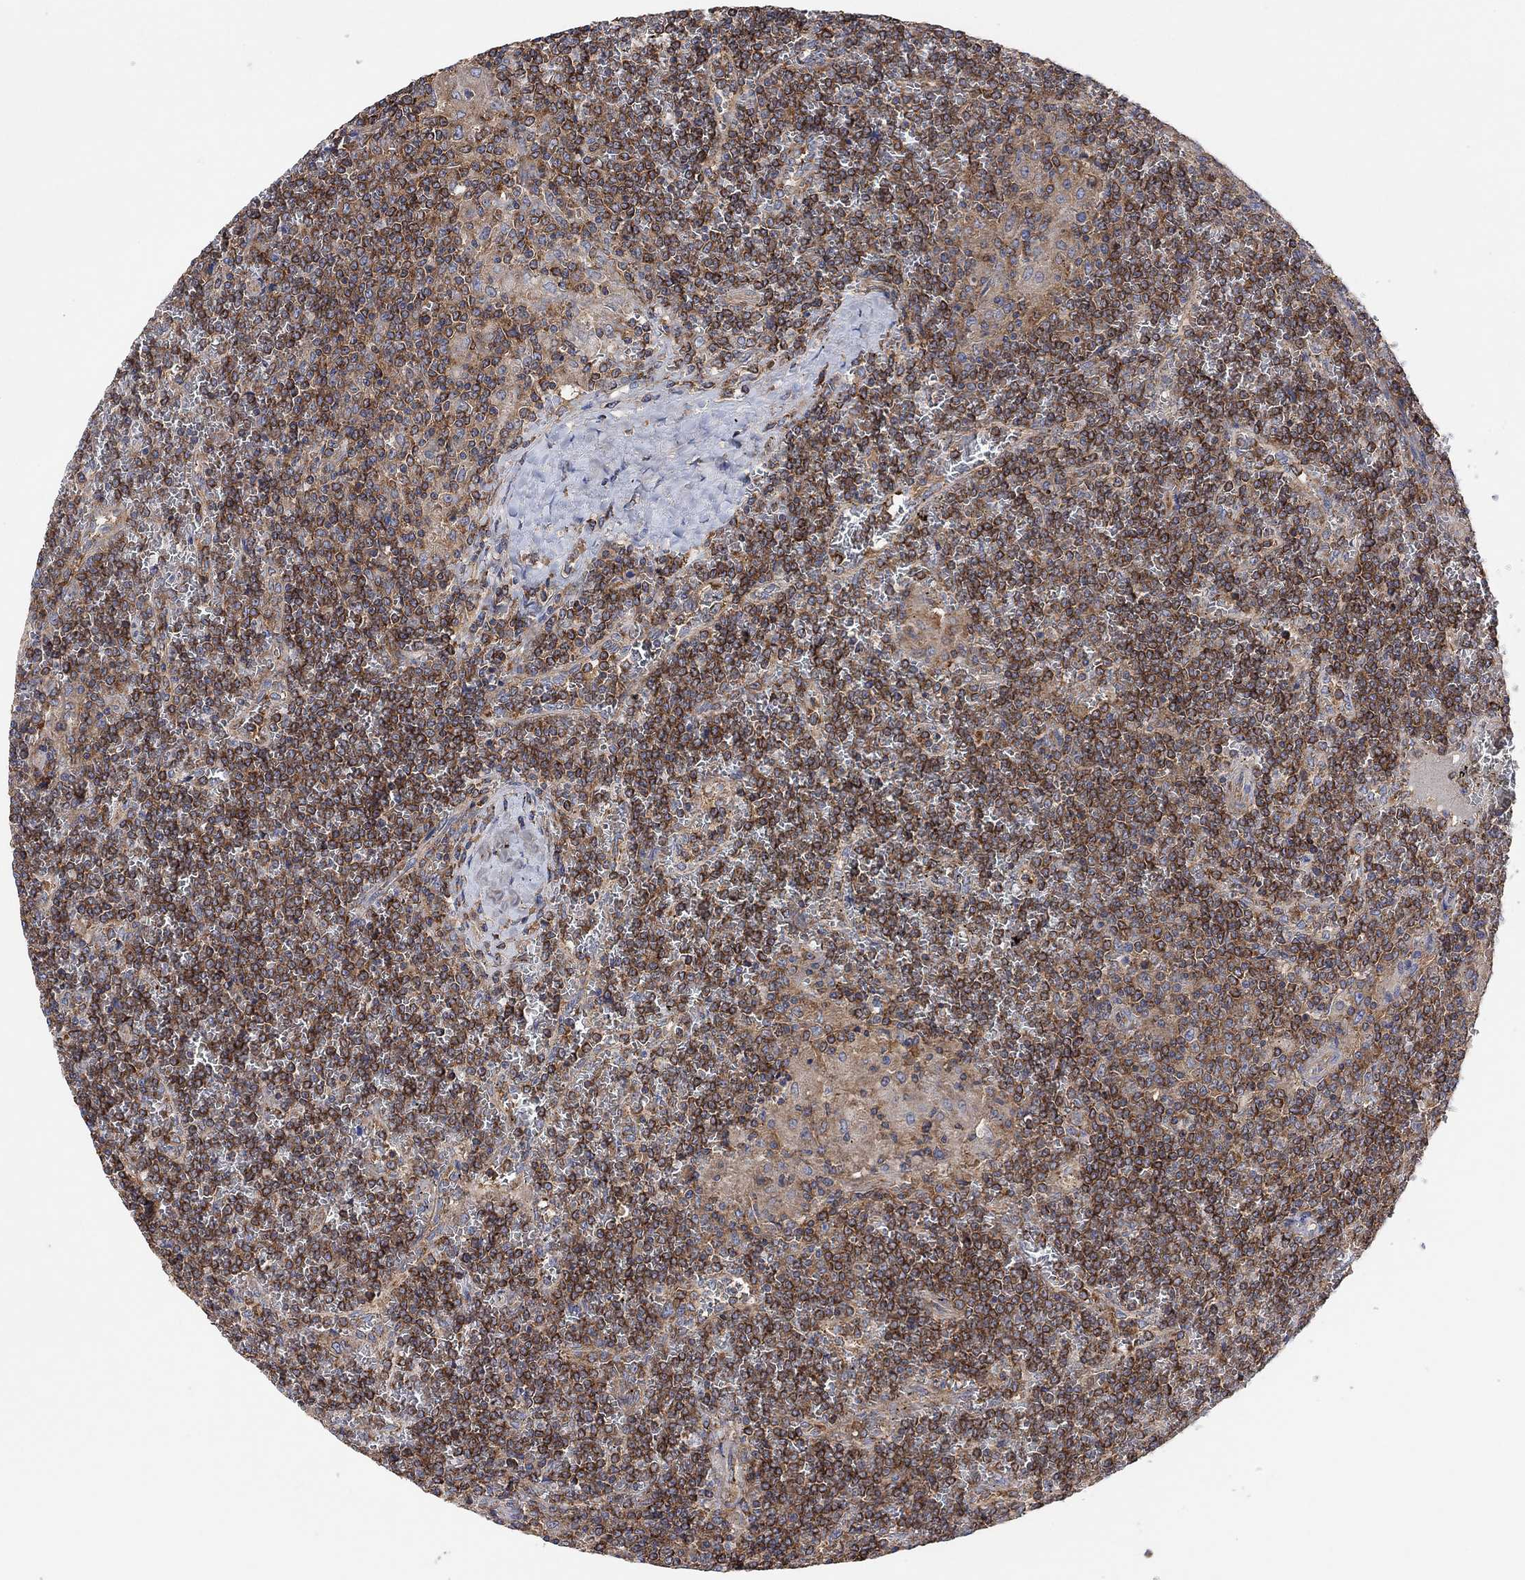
{"staining": {"intensity": "strong", "quantity": ">75%", "location": "cytoplasmic/membranous"}, "tissue": "lymphoma", "cell_type": "Tumor cells", "image_type": "cancer", "snomed": [{"axis": "morphology", "description": "Malignant lymphoma, non-Hodgkin's type, Low grade"}, {"axis": "topography", "description": "Spleen"}], "caption": "Malignant lymphoma, non-Hodgkin's type (low-grade) stained with a protein marker shows strong staining in tumor cells.", "gene": "BLOC1S3", "patient": {"sex": "female", "age": 19}}